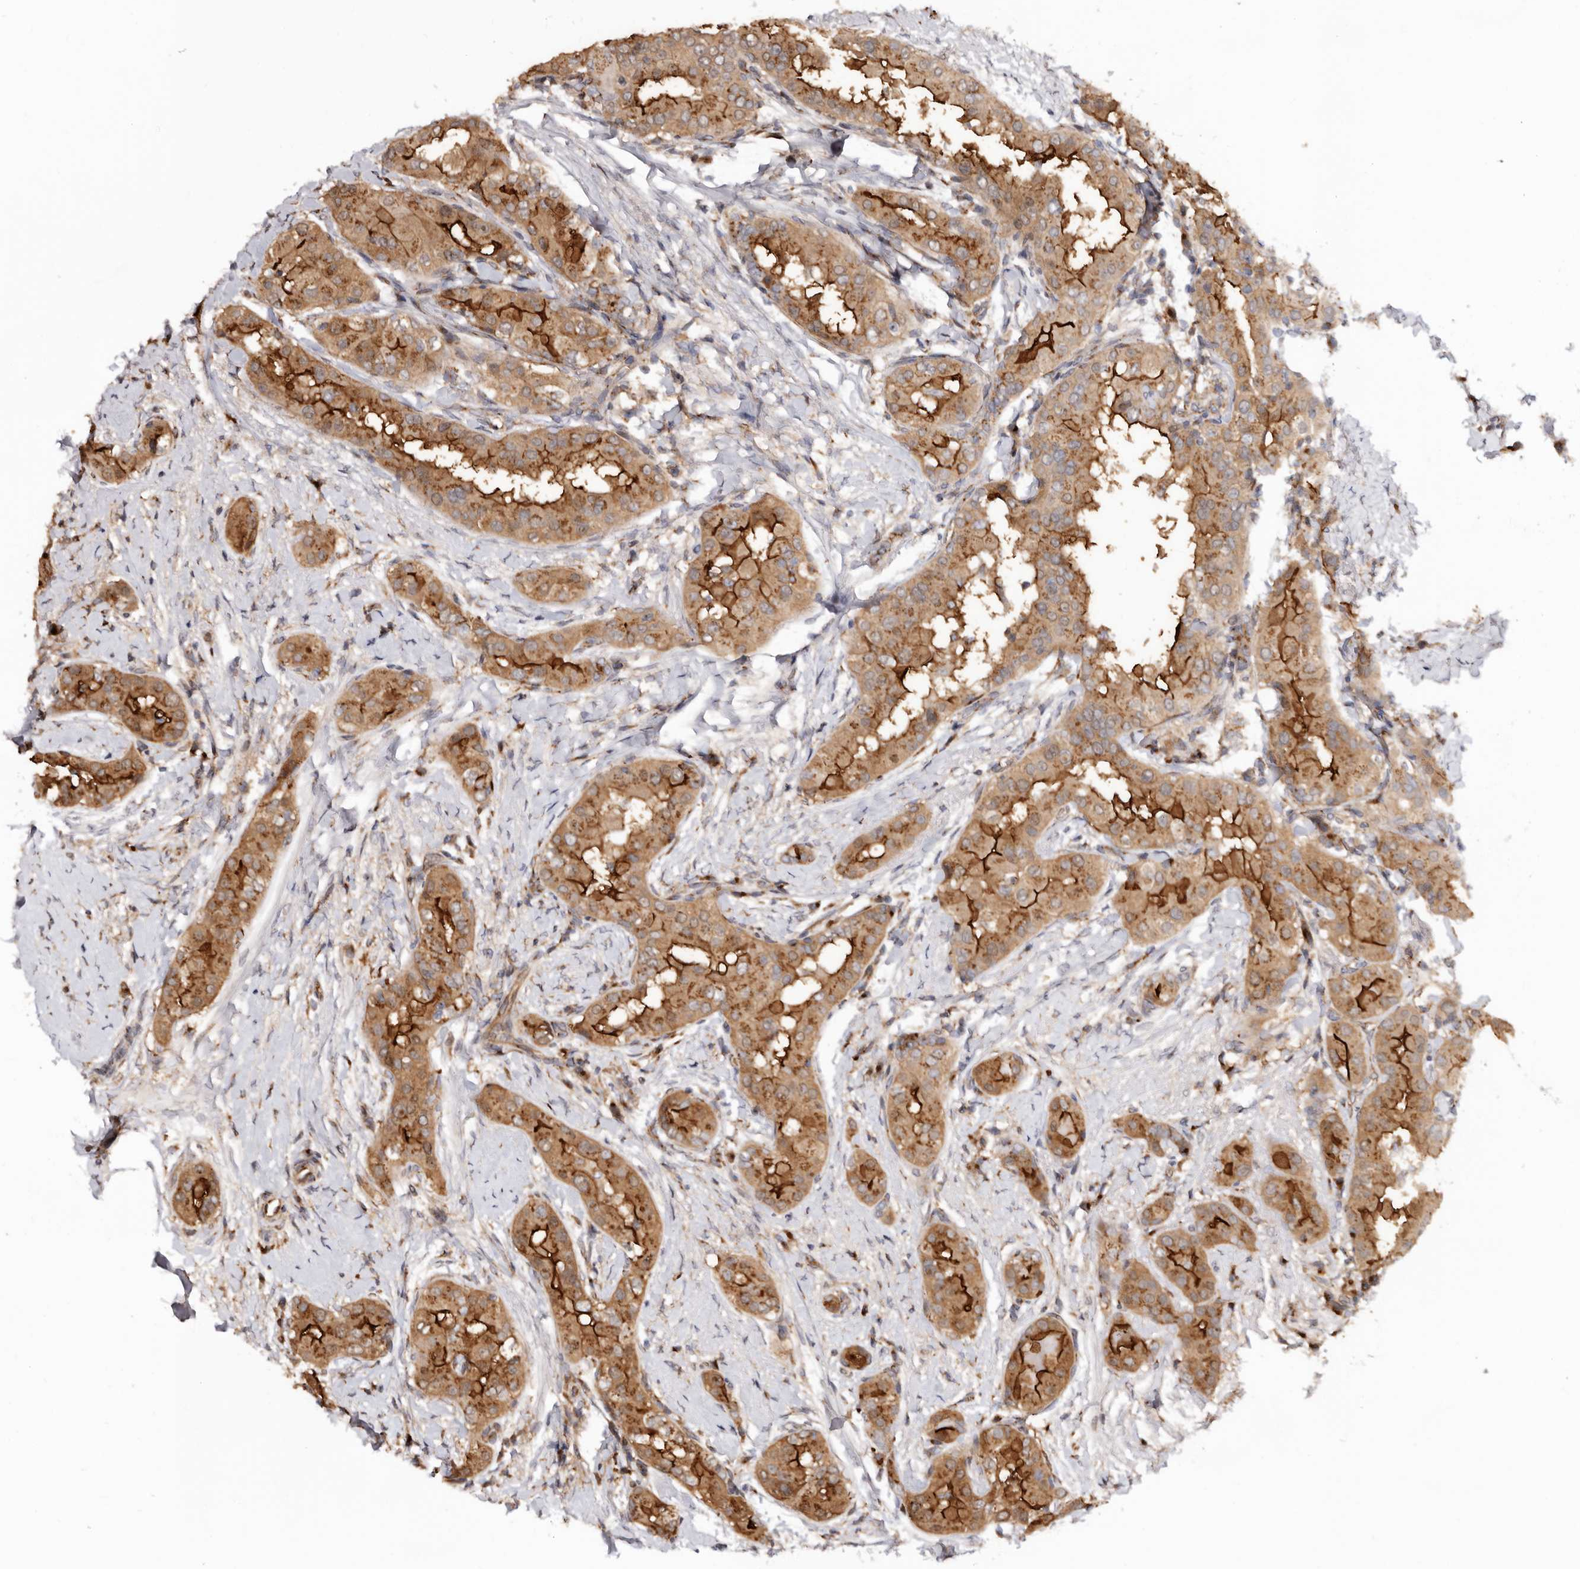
{"staining": {"intensity": "strong", "quantity": ">75%", "location": "cytoplasmic/membranous"}, "tissue": "thyroid cancer", "cell_type": "Tumor cells", "image_type": "cancer", "snomed": [{"axis": "morphology", "description": "Papillary adenocarcinoma, NOS"}, {"axis": "topography", "description": "Thyroid gland"}], "caption": "Tumor cells reveal high levels of strong cytoplasmic/membranous expression in about >75% of cells in papillary adenocarcinoma (thyroid). (DAB IHC with brightfield microscopy, high magnification).", "gene": "GPR27", "patient": {"sex": "male", "age": 33}}